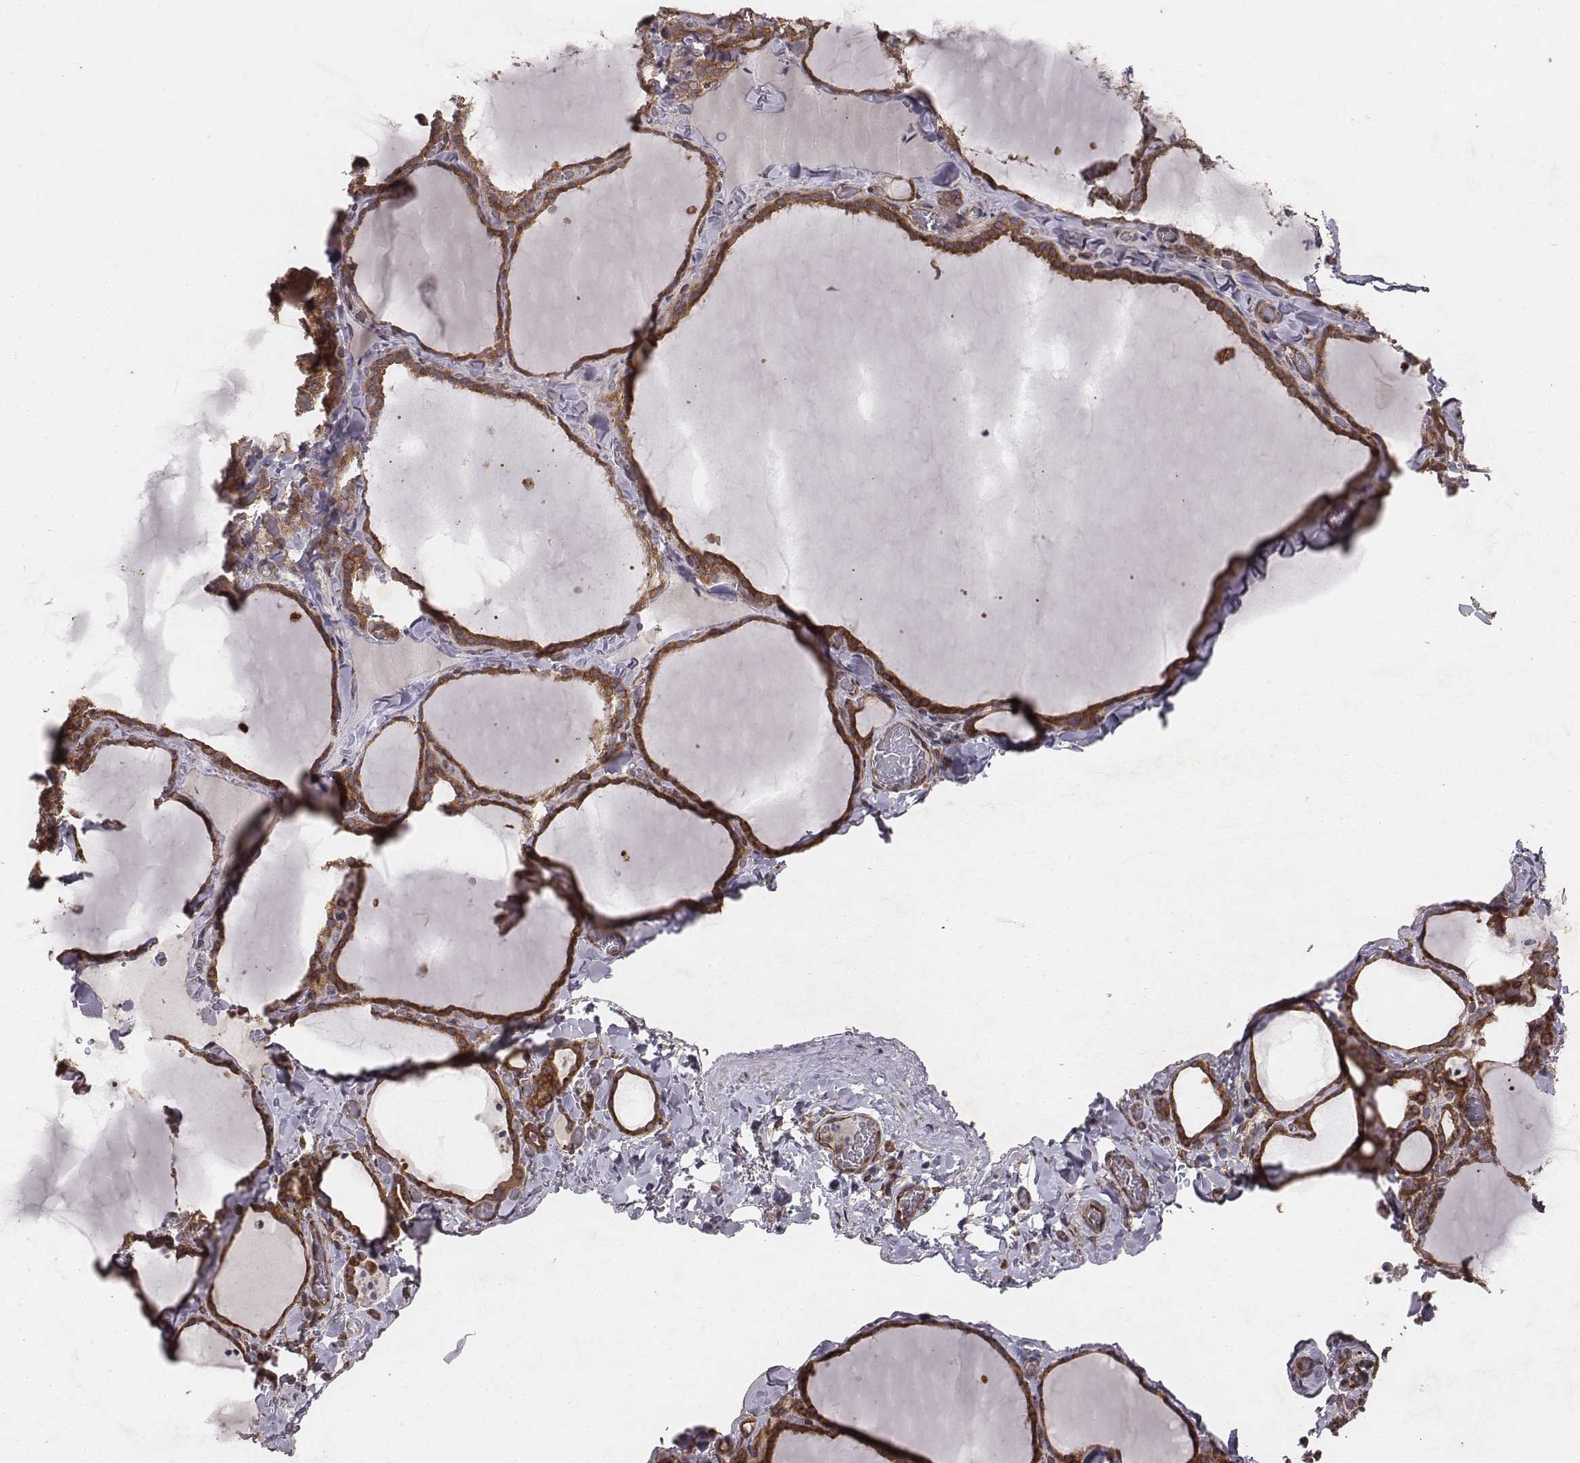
{"staining": {"intensity": "strong", "quantity": ">75%", "location": "cytoplasmic/membranous"}, "tissue": "thyroid gland", "cell_type": "Glandular cells", "image_type": "normal", "snomed": [{"axis": "morphology", "description": "Normal tissue, NOS"}, {"axis": "topography", "description": "Thyroid gland"}], "caption": "Glandular cells display high levels of strong cytoplasmic/membranous staining in about >75% of cells in normal thyroid gland. (DAB (3,3'-diaminobenzidine) = brown stain, brightfield microscopy at high magnification).", "gene": "TXLNA", "patient": {"sex": "female", "age": 22}}